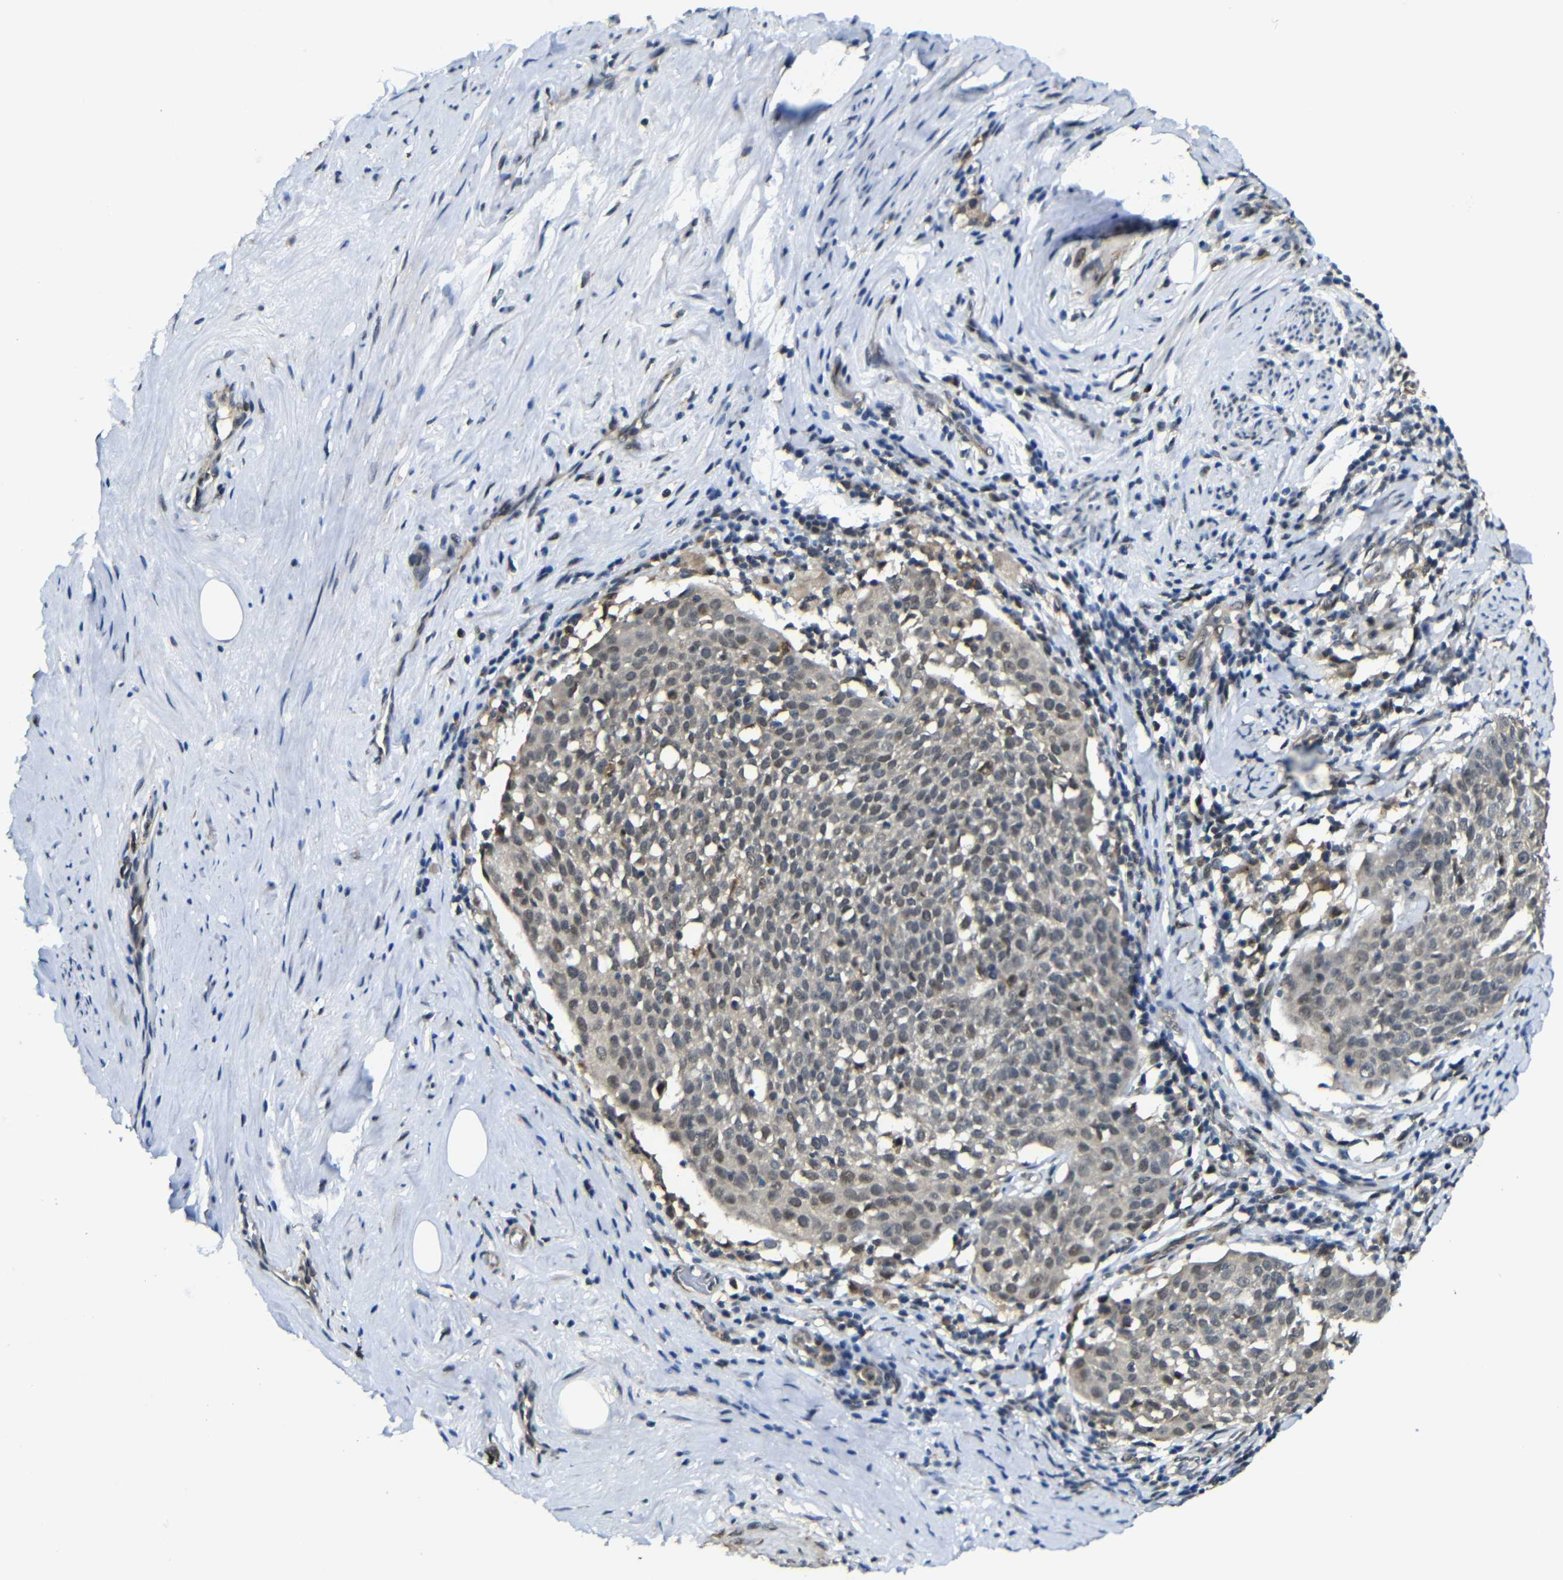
{"staining": {"intensity": "weak", "quantity": ">75%", "location": "cytoplasmic/membranous"}, "tissue": "cervical cancer", "cell_type": "Tumor cells", "image_type": "cancer", "snomed": [{"axis": "morphology", "description": "Squamous cell carcinoma, NOS"}, {"axis": "topography", "description": "Cervix"}], "caption": "An IHC micrograph of neoplastic tissue is shown. Protein staining in brown shows weak cytoplasmic/membranous positivity in cervical squamous cell carcinoma within tumor cells.", "gene": "FAM172A", "patient": {"sex": "female", "age": 51}}